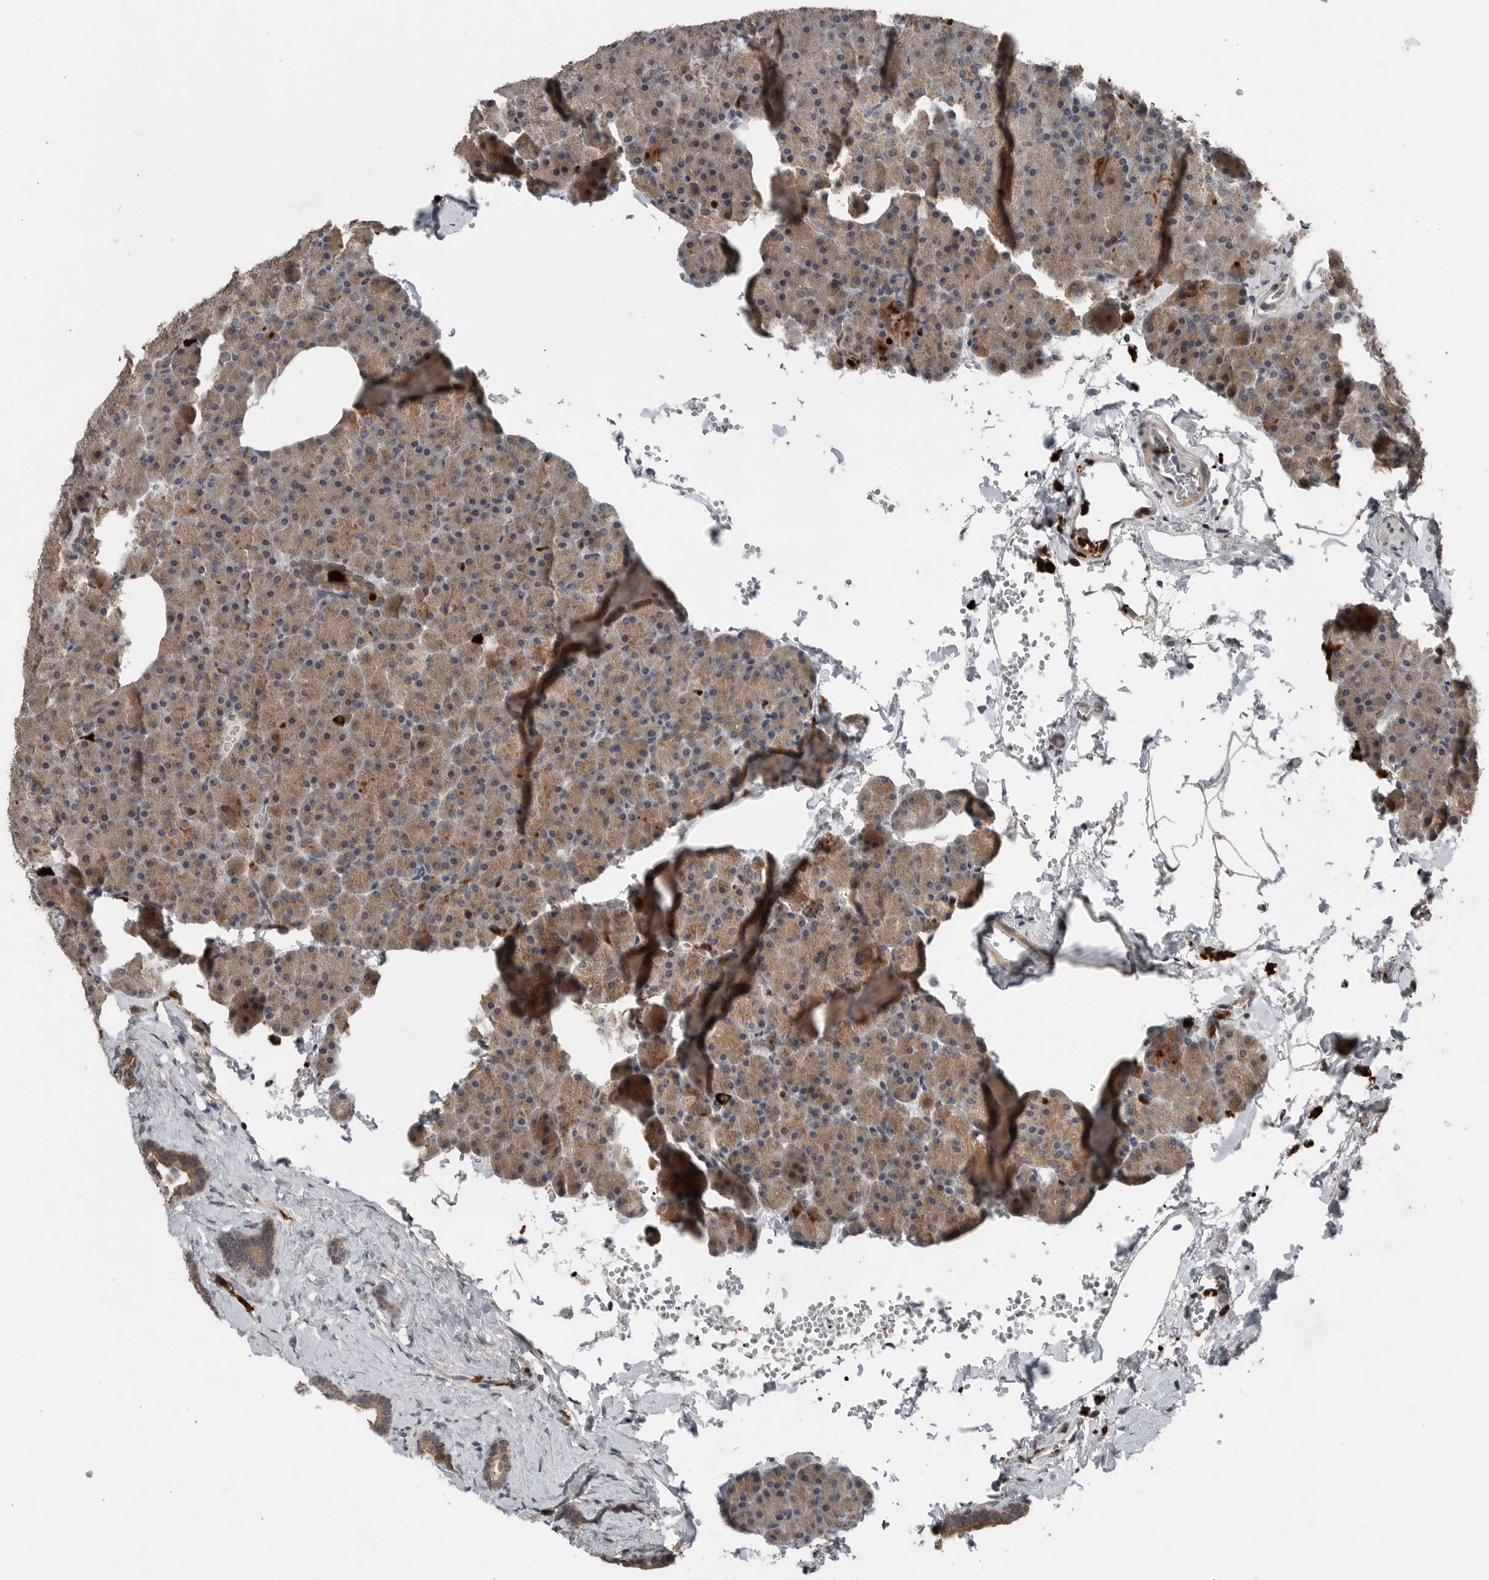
{"staining": {"intensity": "moderate", "quantity": ">75%", "location": "cytoplasmic/membranous"}, "tissue": "pancreas", "cell_type": "Exocrine glandular cells", "image_type": "normal", "snomed": [{"axis": "morphology", "description": "Normal tissue, NOS"}, {"axis": "morphology", "description": "Carcinoid, malignant, NOS"}, {"axis": "topography", "description": "Pancreas"}], "caption": "Immunohistochemistry (DAB) staining of normal pancreas reveals moderate cytoplasmic/membranous protein staining in about >75% of exocrine glandular cells.", "gene": "SCP2", "patient": {"sex": "female", "age": 35}}